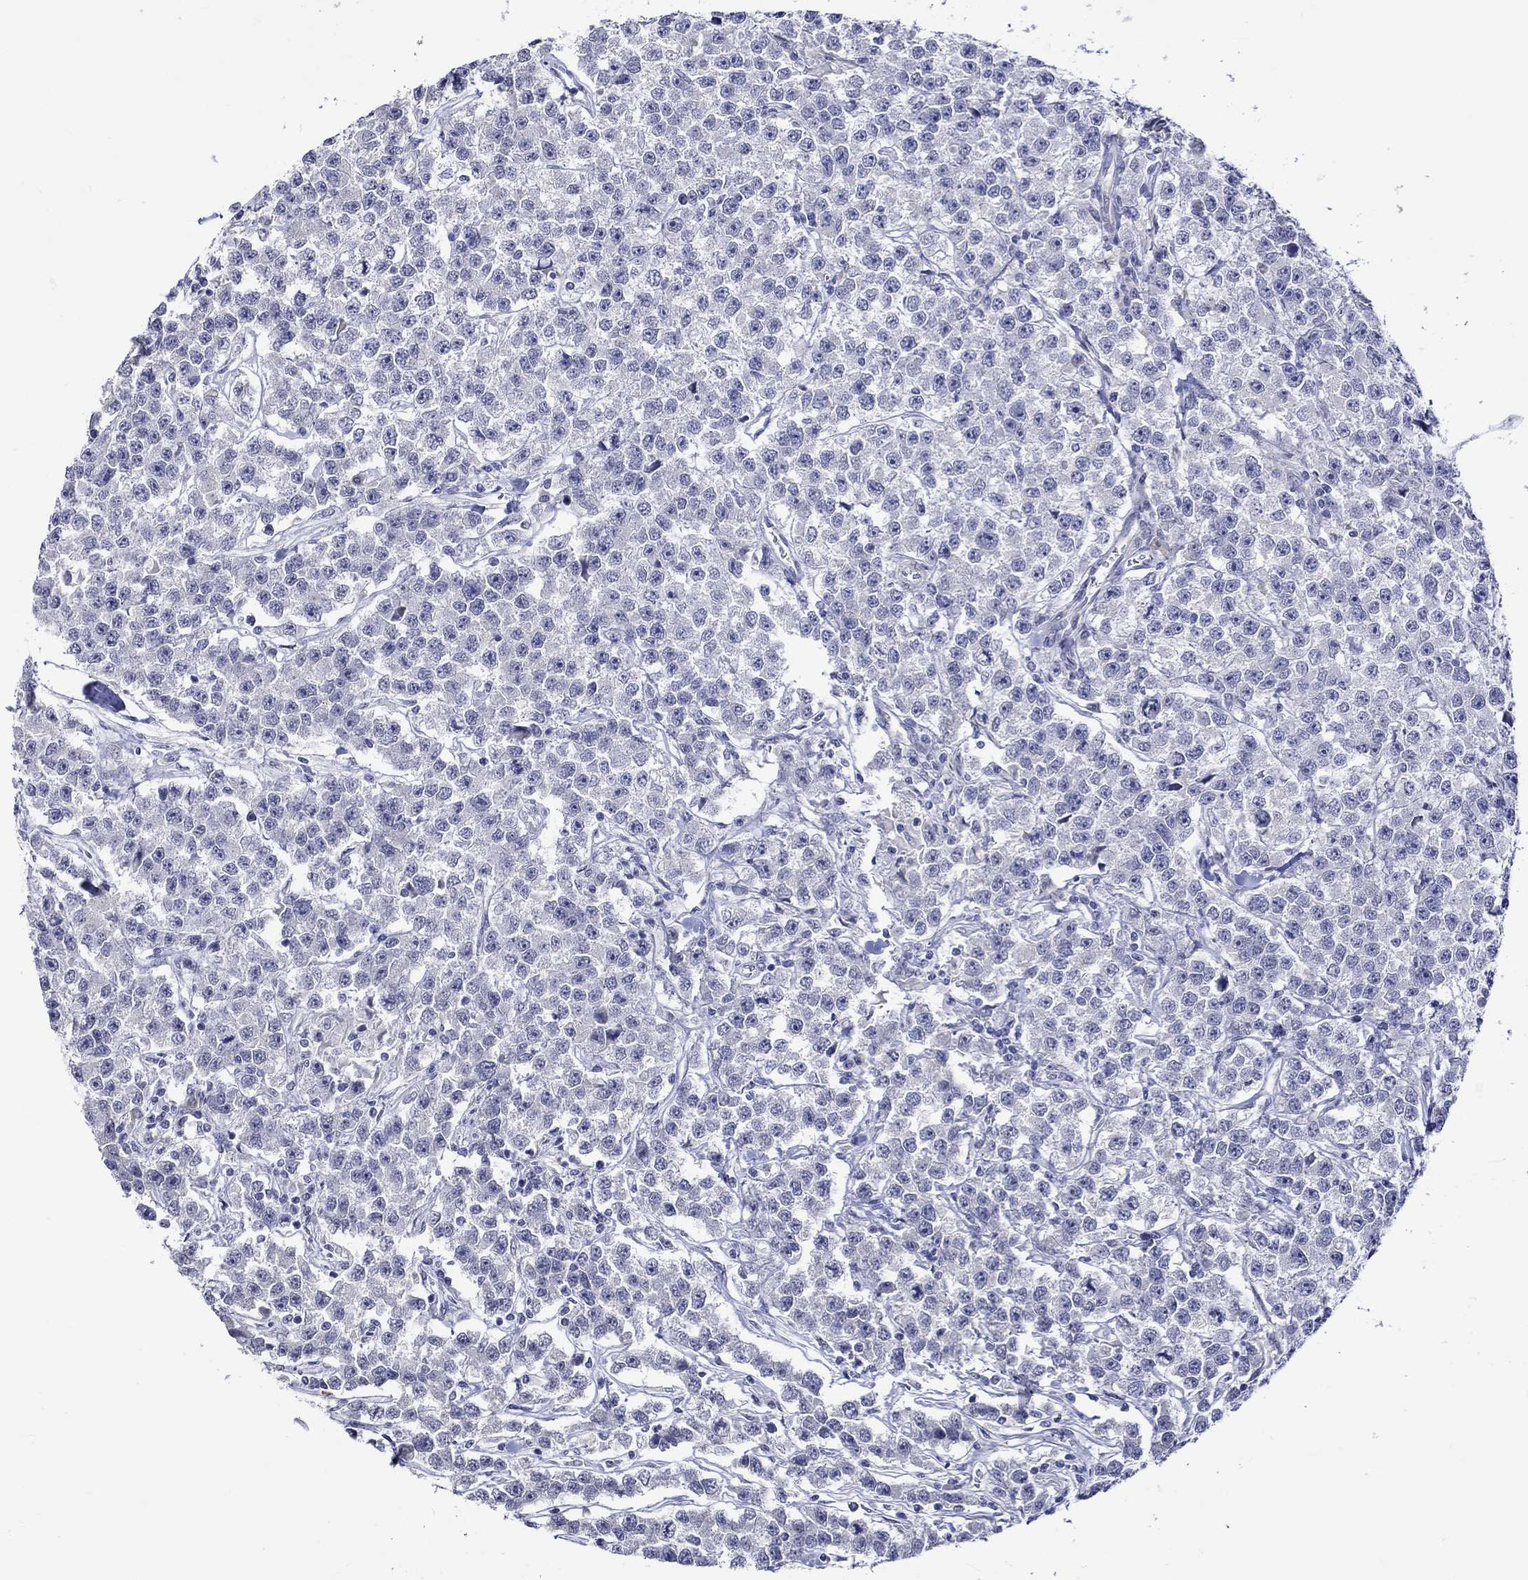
{"staining": {"intensity": "negative", "quantity": "none", "location": "none"}, "tissue": "testis cancer", "cell_type": "Tumor cells", "image_type": "cancer", "snomed": [{"axis": "morphology", "description": "Seminoma, NOS"}, {"axis": "topography", "description": "Testis"}], "caption": "Immunohistochemistry (IHC) image of testis cancer stained for a protein (brown), which exhibits no expression in tumor cells.", "gene": "CRYAB", "patient": {"sex": "male", "age": 59}}